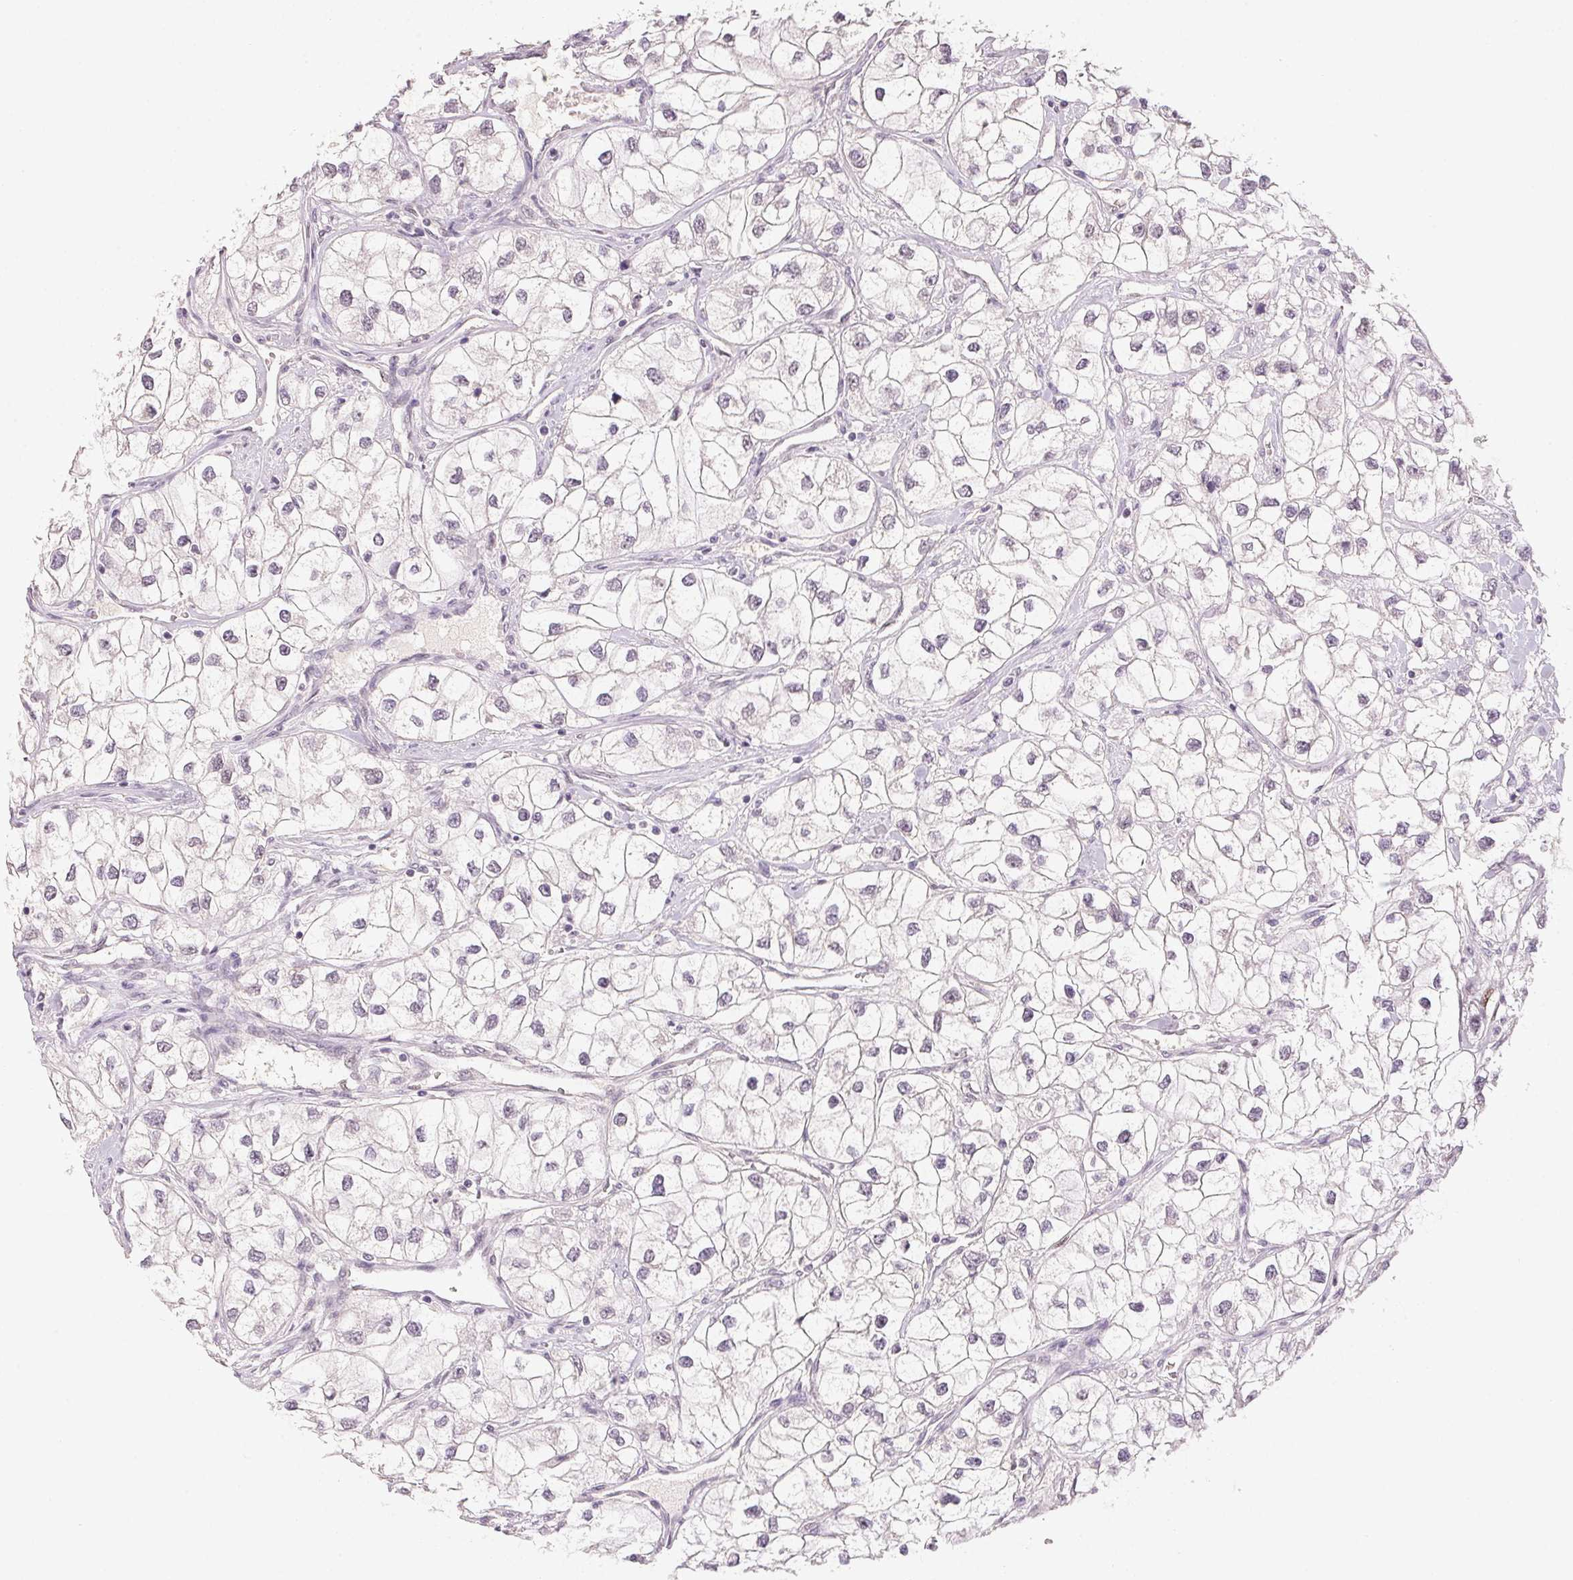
{"staining": {"intensity": "negative", "quantity": "none", "location": "none"}, "tissue": "renal cancer", "cell_type": "Tumor cells", "image_type": "cancer", "snomed": [{"axis": "morphology", "description": "Adenocarcinoma, NOS"}, {"axis": "topography", "description": "Kidney"}], "caption": "DAB (3,3'-diaminobenzidine) immunohistochemical staining of human adenocarcinoma (renal) displays no significant expression in tumor cells. (DAB (3,3'-diaminobenzidine) immunohistochemistry visualized using brightfield microscopy, high magnification).", "gene": "POLR3G", "patient": {"sex": "male", "age": 59}}